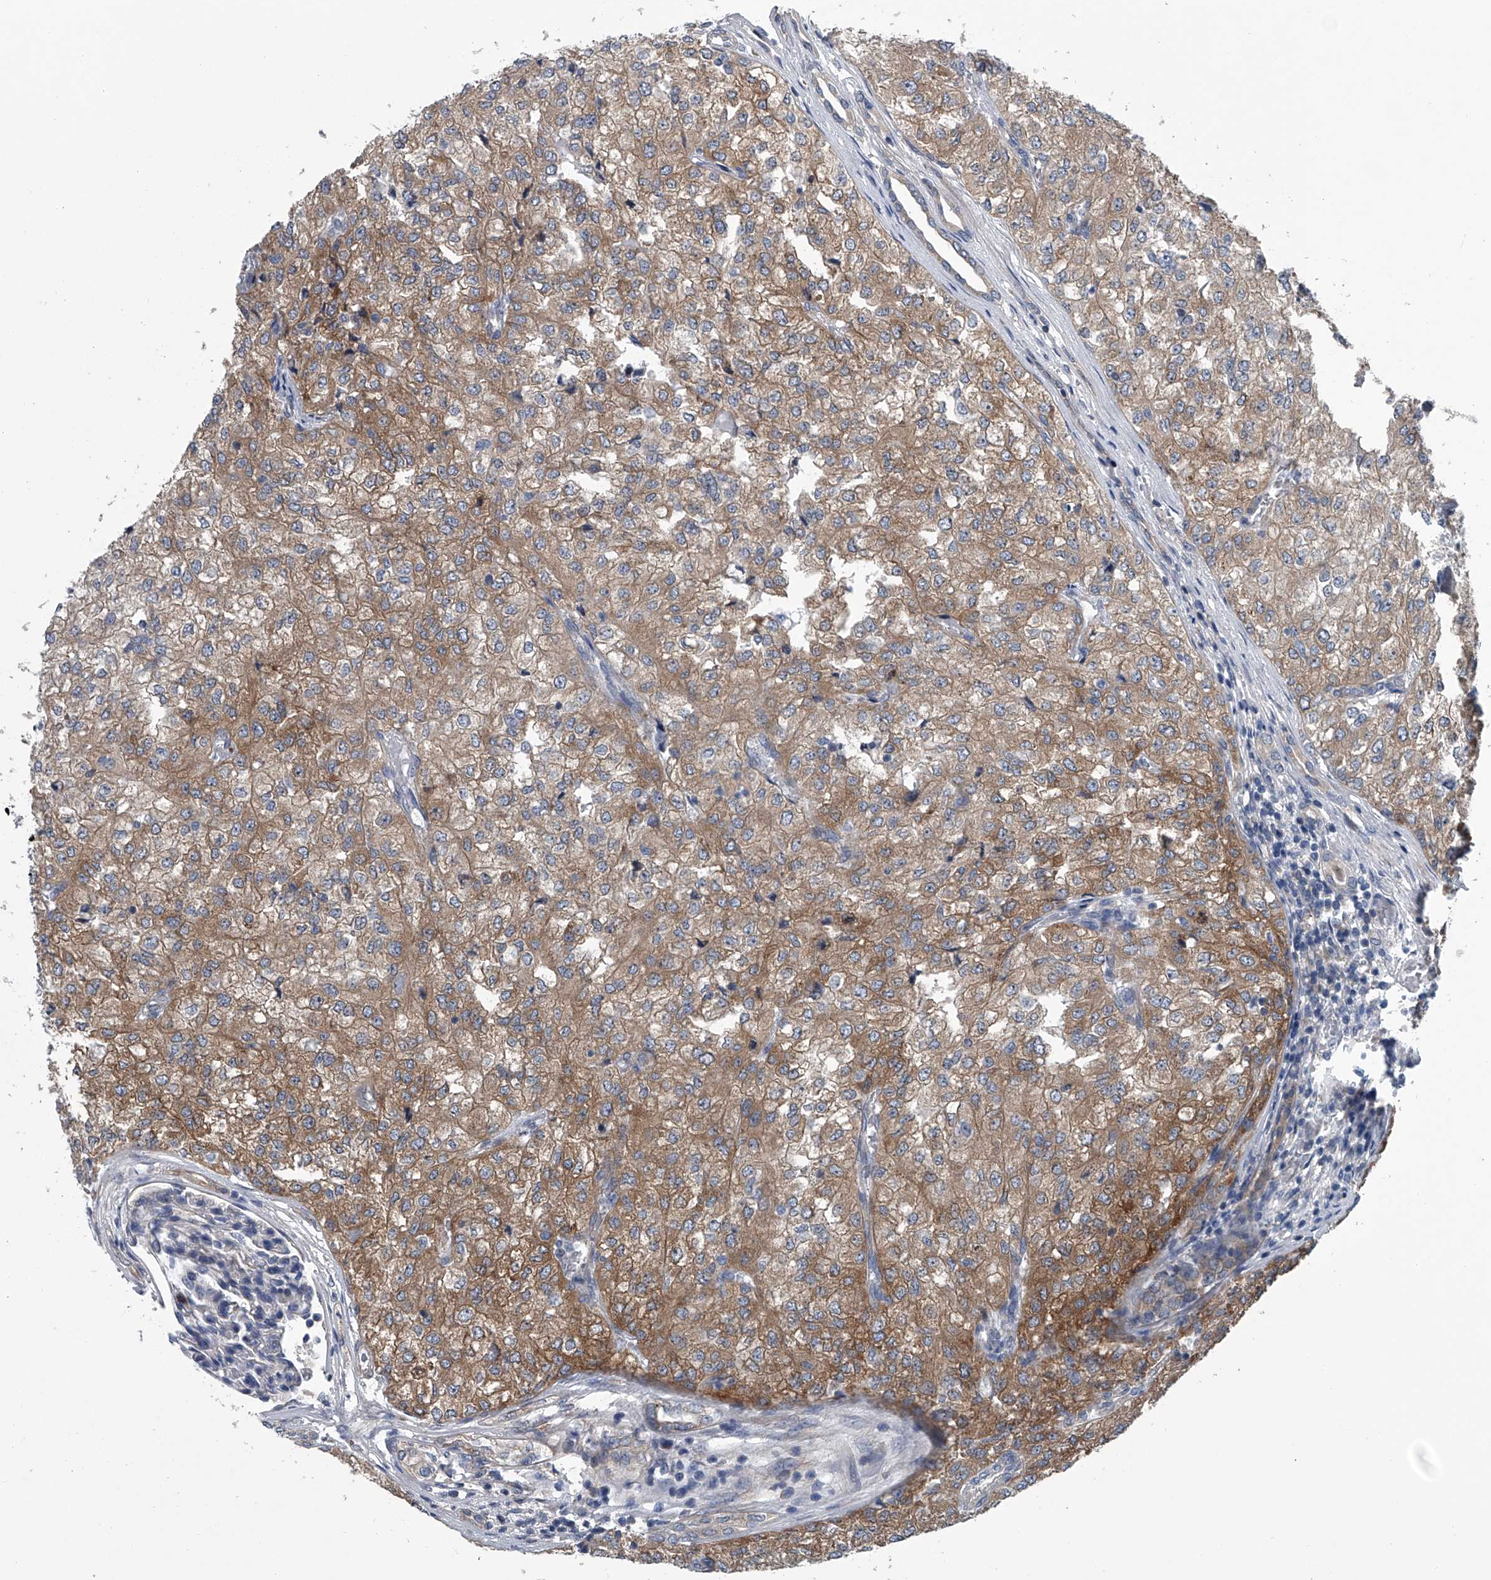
{"staining": {"intensity": "moderate", "quantity": ">75%", "location": "cytoplasmic/membranous"}, "tissue": "renal cancer", "cell_type": "Tumor cells", "image_type": "cancer", "snomed": [{"axis": "morphology", "description": "Adenocarcinoma, NOS"}, {"axis": "topography", "description": "Kidney"}], "caption": "Moderate cytoplasmic/membranous expression for a protein is identified in about >75% of tumor cells of adenocarcinoma (renal) using immunohistochemistry.", "gene": "PPP2R5D", "patient": {"sex": "female", "age": 54}}